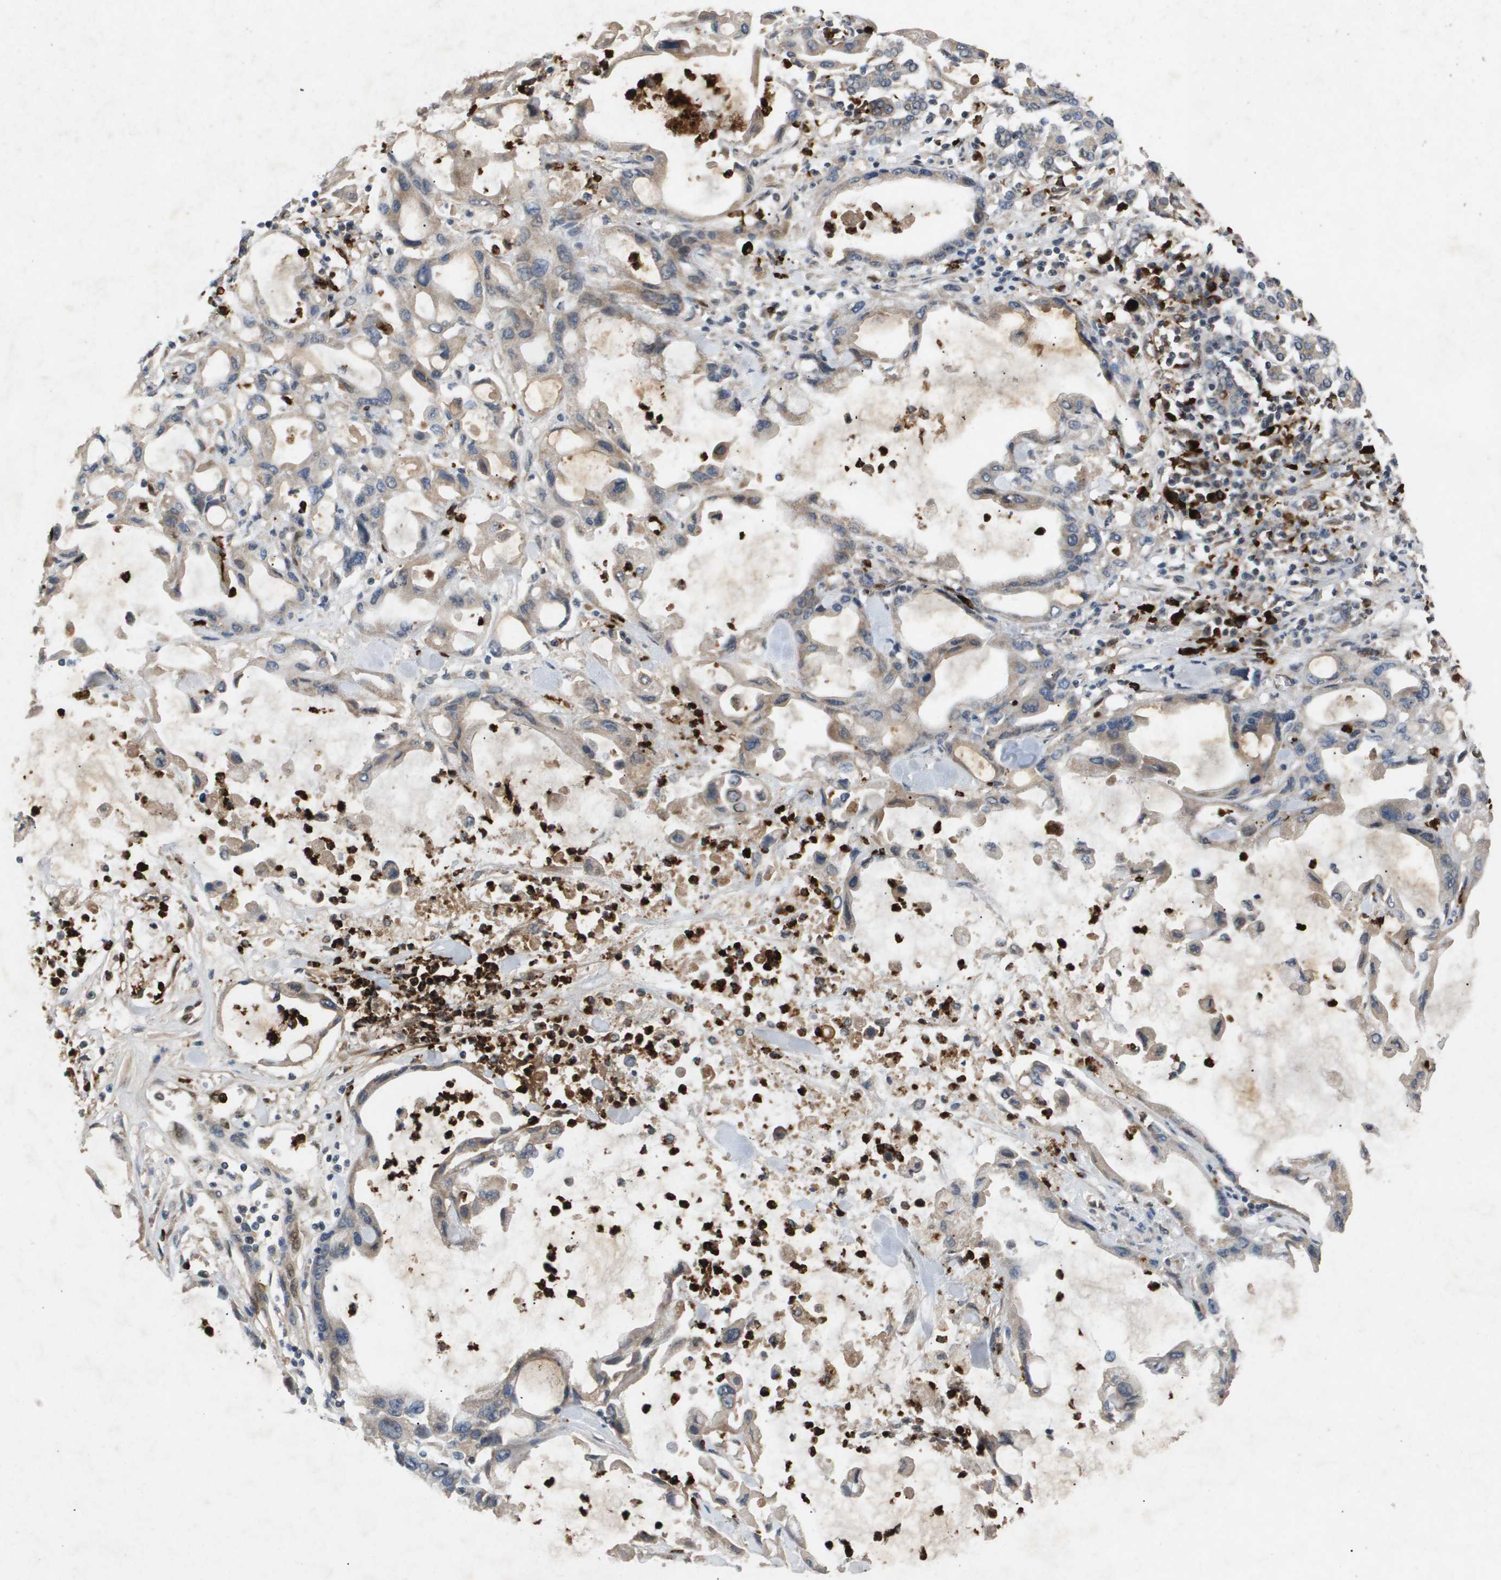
{"staining": {"intensity": "negative", "quantity": "none", "location": "none"}, "tissue": "pancreatic cancer", "cell_type": "Tumor cells", "image_type": "cancer", "snomed": [{"axis": "morphology", "description": "Adenocarcinoma, NOS"}, {"axis": "topography", "description": "Pancreas"}], "caption": "Pancreatic adenocarcinoma was stained to show a protein in brown. There is no significant positivity in tumor cells. The staining was performed using DAB to visualize the protein expression in brown, while the nuclei were stained in blue with hematoxylin (Magnification: 20x).", "gene": "ERG", "patient": {"sex": "female", "age": 57}}